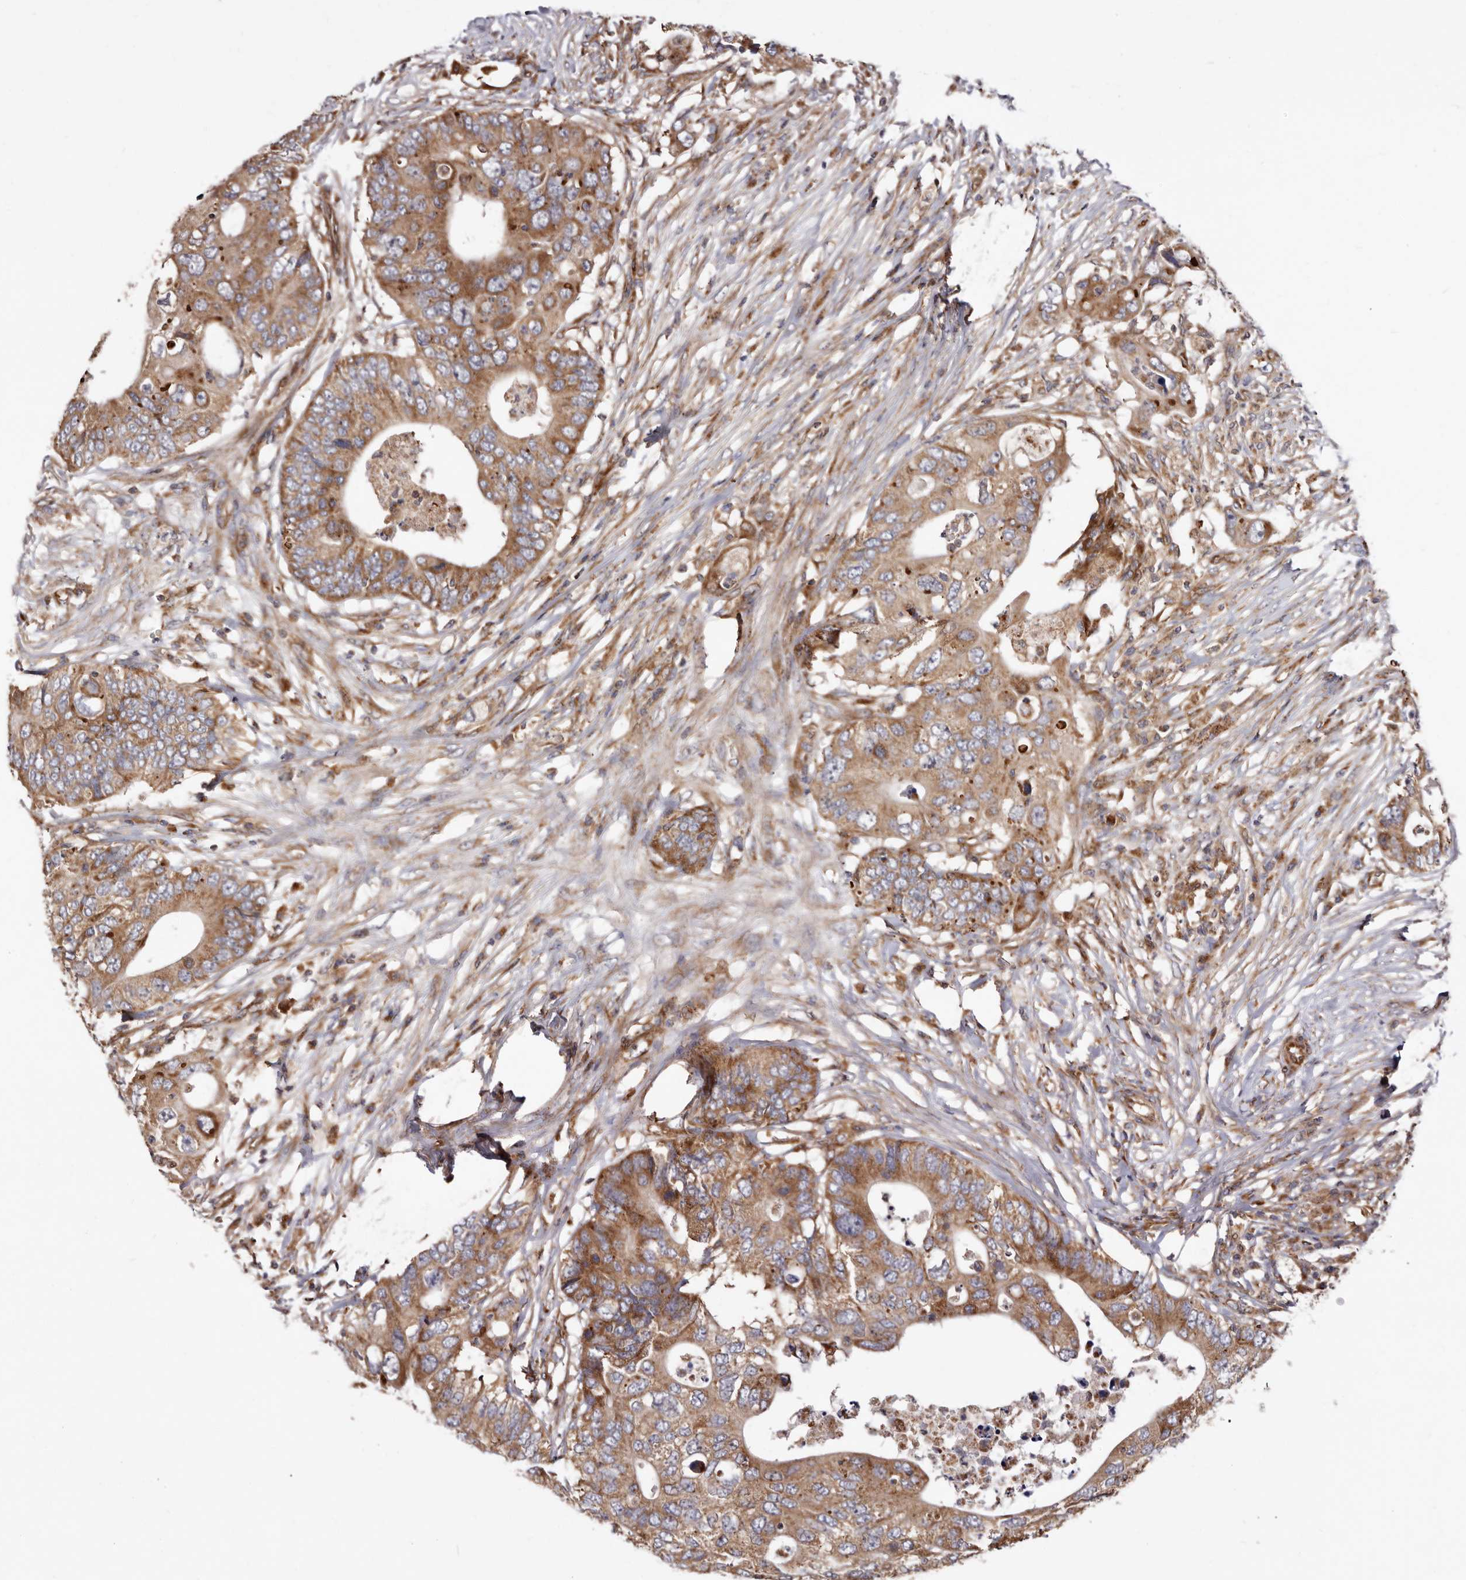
{"staining": {"intensity": "moderate", "quantity": ">75%", "location": "cytoplasmic/membranous"}, "tissue": "colorectal cancer", "cell_type": "Tumor cells", "image_type": "cancer", "snomed": [{"axis": "morphology", "description": "Adenocarcinoma, NOS"}, {"axis": "topography", "description": "Colon"}], "caption": "This photomicrograph shows IHC staining of adenocarcinoma (colorectal), with medium moderate cytoplasmic/membranous expression in about >75% of tumor cells.", "gene": "COQ8B", "patient": {"sex": "male", "age": 71}}